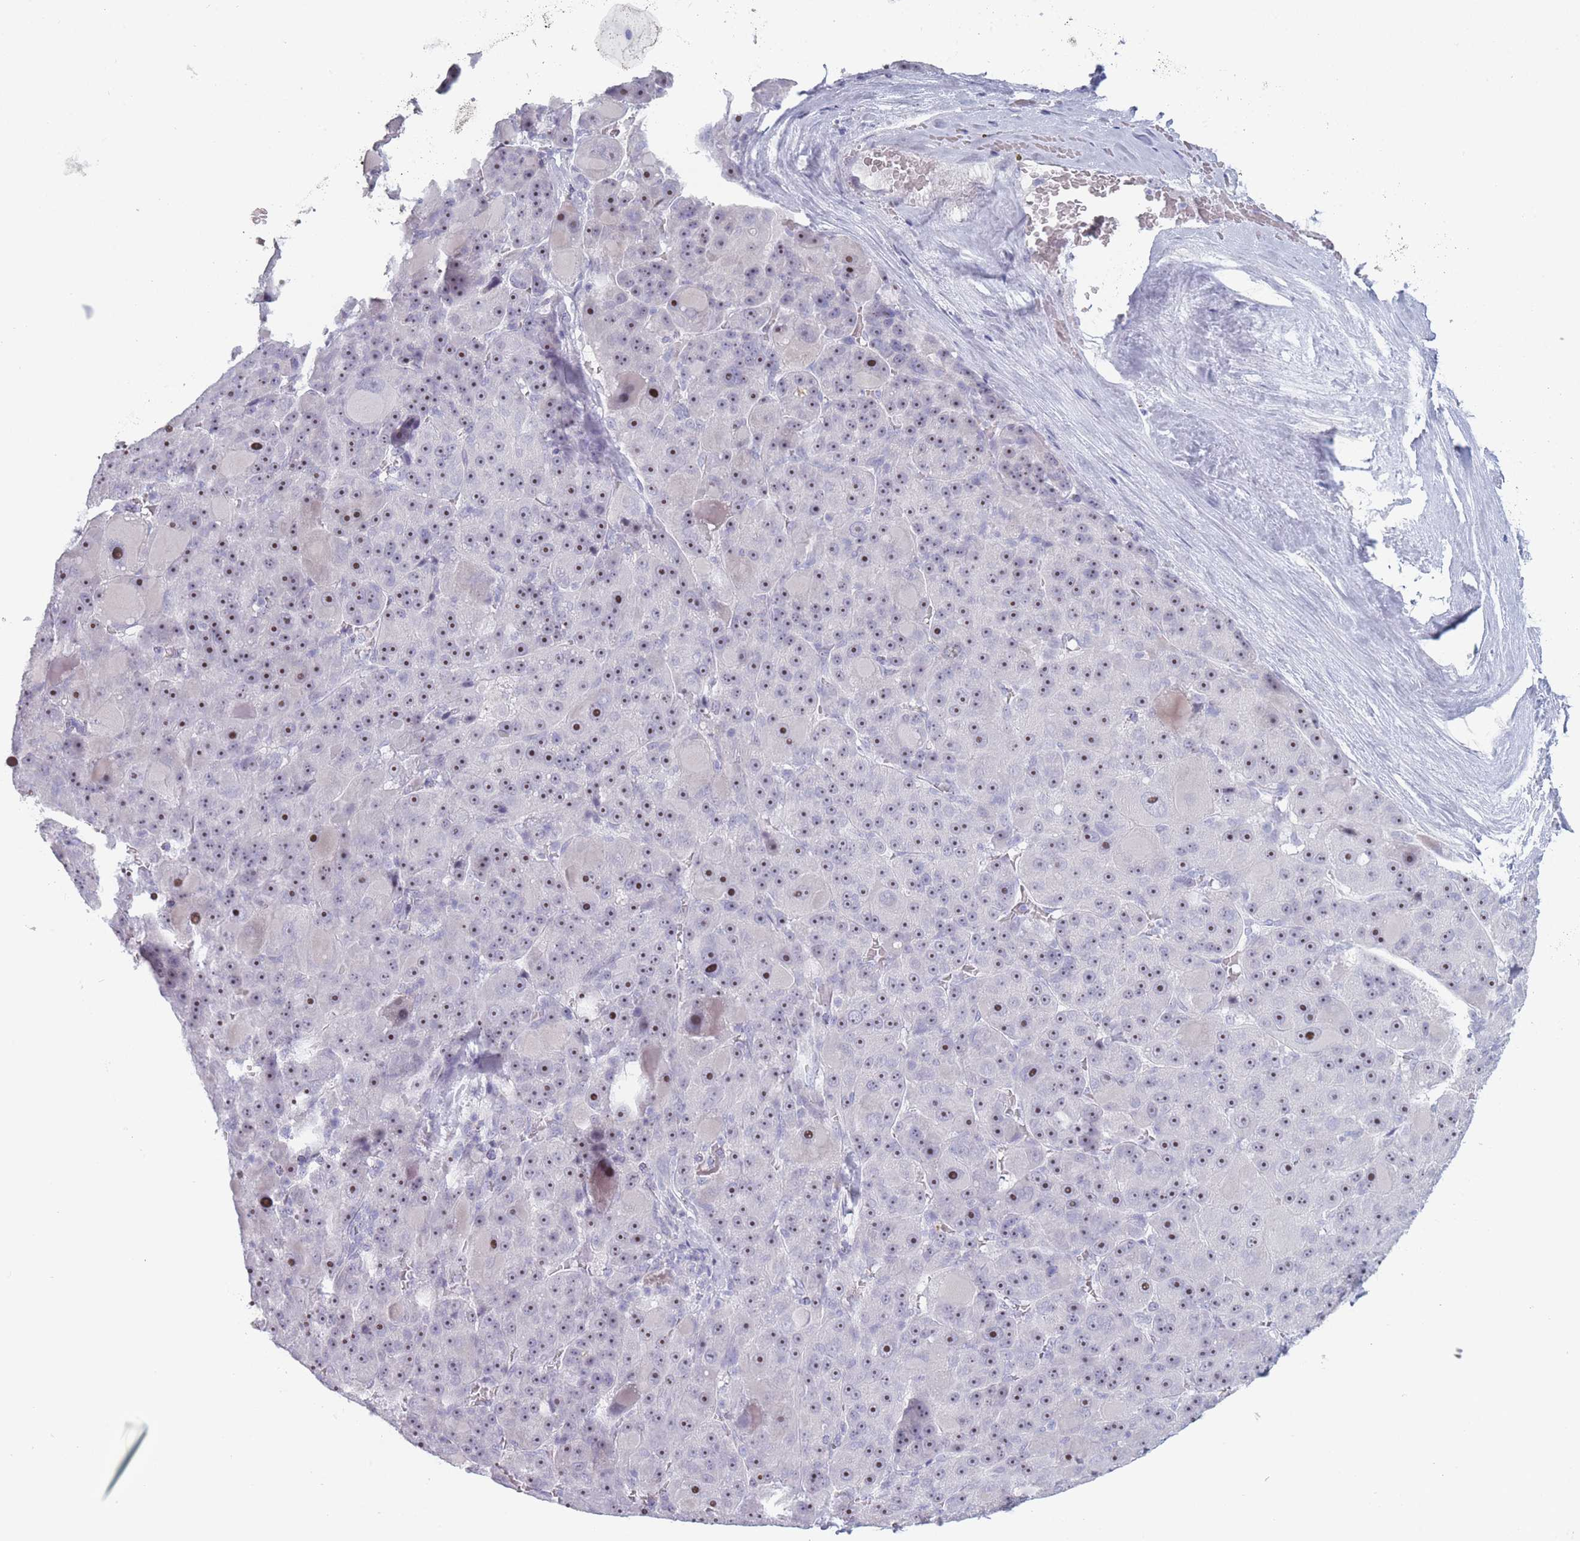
{"staining": {"intensity": "strong", "quantity": "25%-75%", "location": "nuclear"}, "tissue": "liver cancer", "cell_type": "Tumor cells", "image_type": "cancer", "snomed": [{"axis": "morphology", "description": "Carcinoma, Hepatocellular, NOS"}, {"axis": "topography", "description": "Liver"}], "caption": "The photomicrograph shows immunohistochemical staining of hepatocellular carcinoma (liver). There is strong nuclear expression is appreciated in approximately 25%-75% of tumor cells.", "gene": "ROS1", "patient": {"sex": "male", "age": 76}}